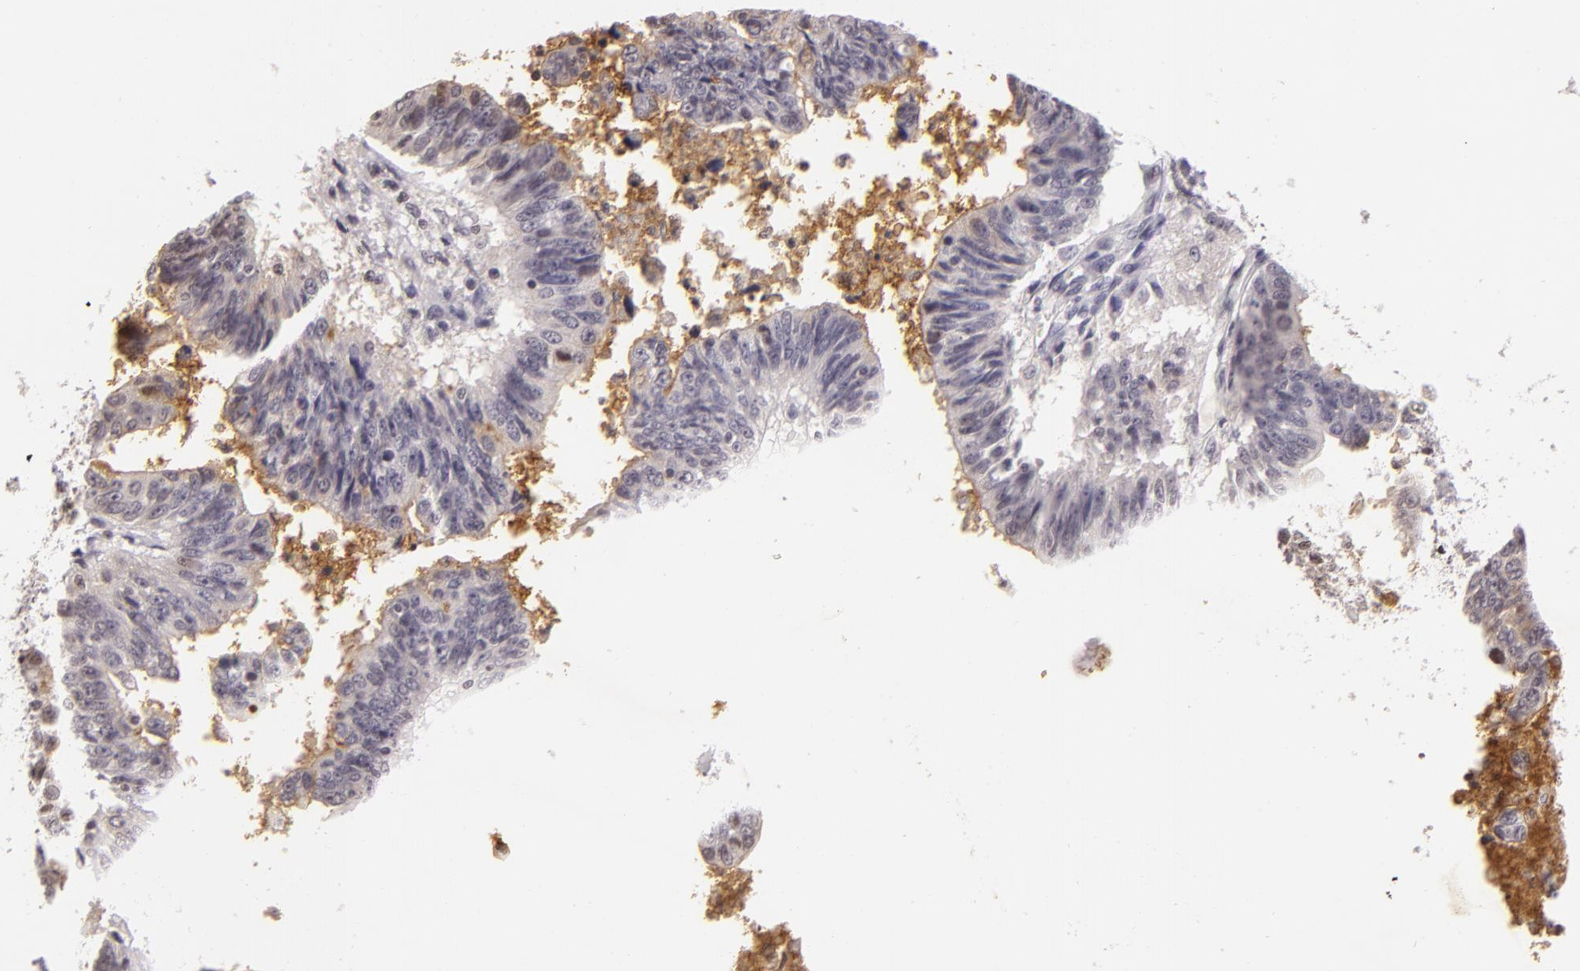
{"staining": {"intensity": "moderate", "quantity": "25%-75%", "location": "cytoplasmic/membranous"}, "tissue": "stomach cancer", "cell_type": "Tumor cells", "image_type": "cancer", "snomed": [{"axis": "morphology", "description": "Adenocarcinoma, NOS"}, {"axis": "topography", "description": "Stomach, upper"}], "caption": "Immunohistochemistry image of neoplastic tissue: stomach cancer (adenocarcinoma) stained using immunohistochemistry (IHC) shows medium levels of moderate protein expression localized specifically in the cytoplasmic/membranous of tumor cells, appearing as a cytoplasmic/membranous brown color.", "gene": "MUC1", "patient": {"sex": "female", "age": 50}}